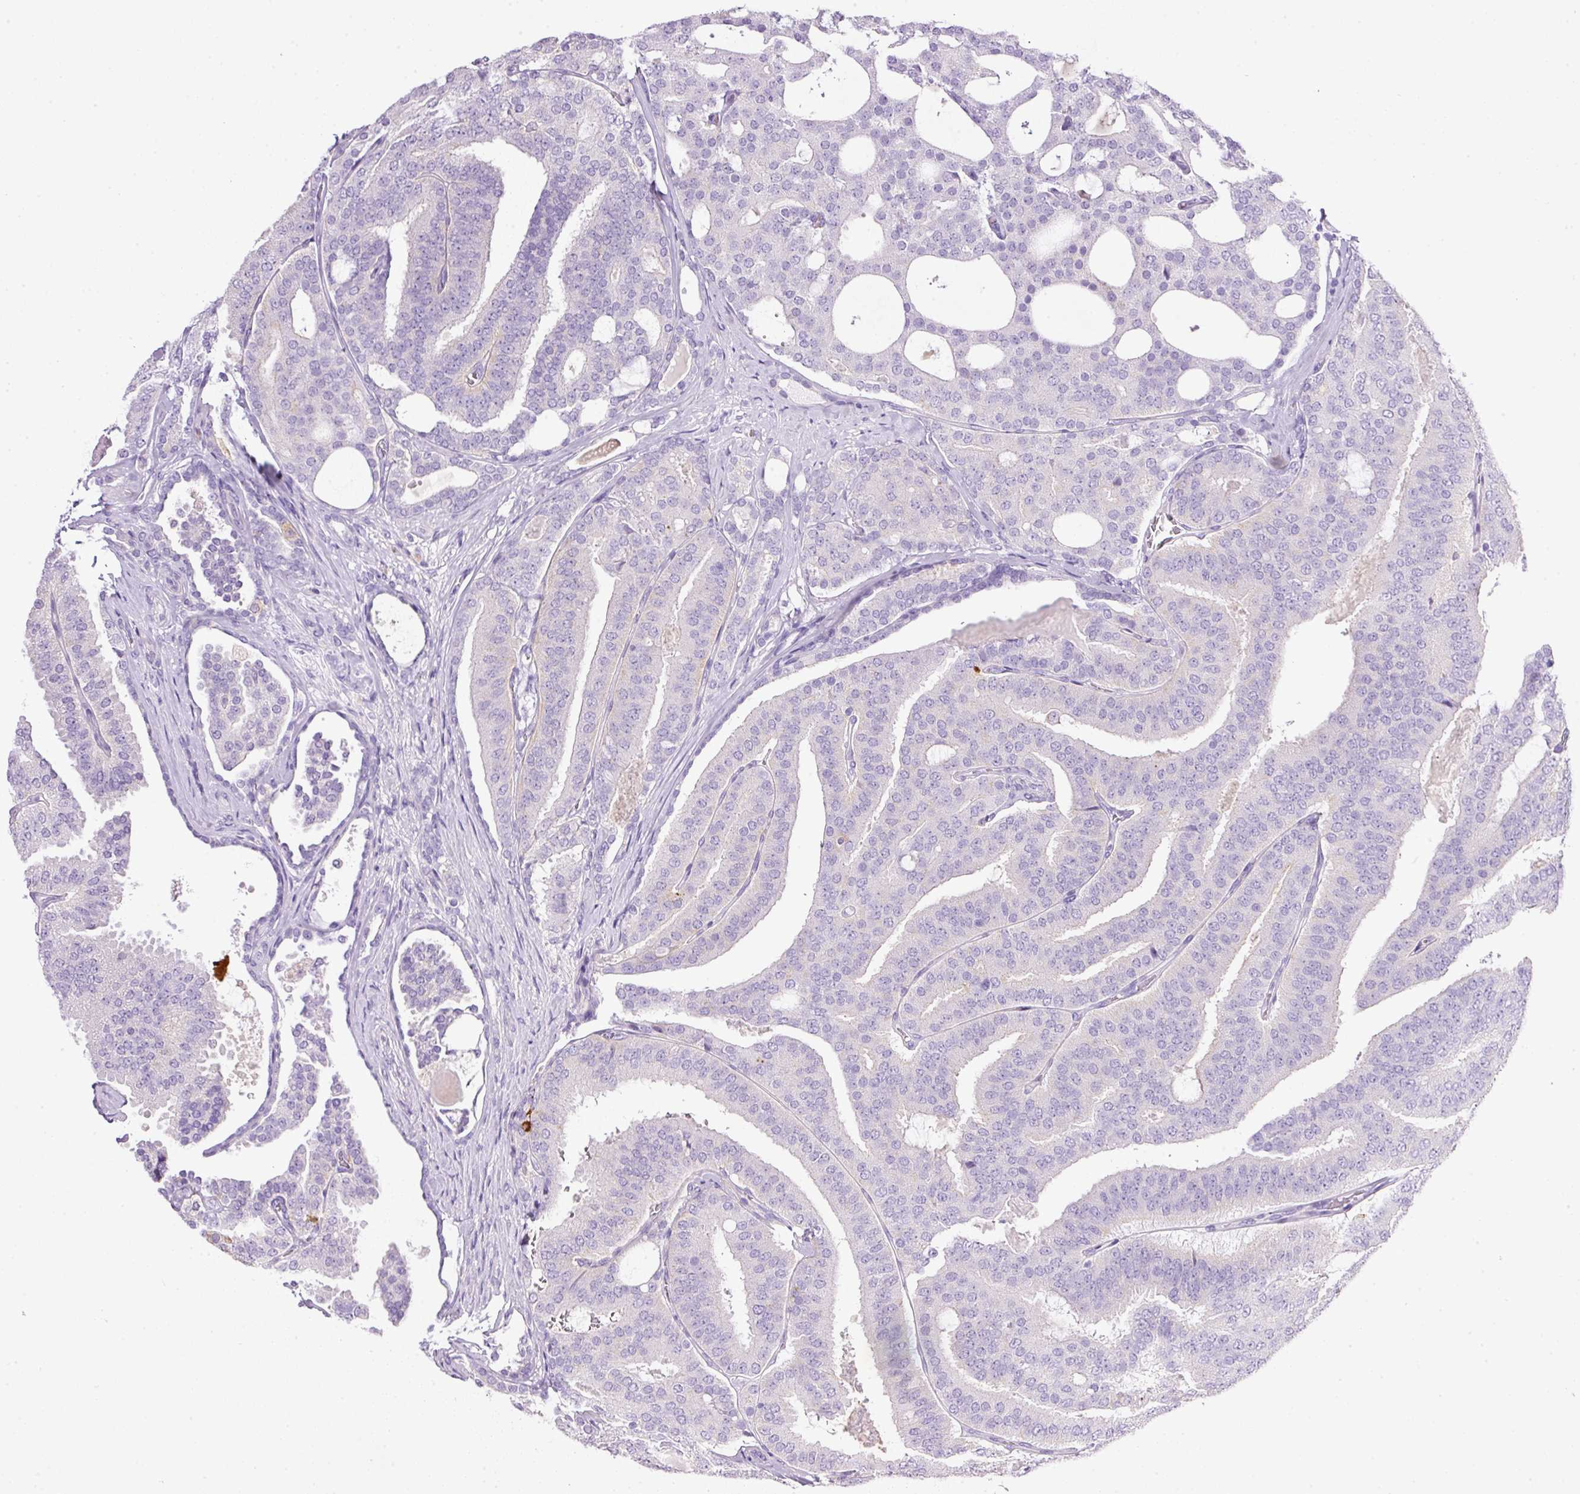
{"staining": {"intensity": "moderate", "quantity": "<25%", "location": "cytoplasmic/membranous"}, "tissue": "prostate cancer", "cell_type": "Tumor cells", "image_type": "cancer", "snomed": [{"axis": "morphology", "description": "Adenocarcinoma, High grade"}, {"axis": "topography", "description": "Prostate"}], "caption": "Adenocarcinoma (high-grade) (prostate) stained with immunohistochemistry displays moderate cytoplasmic/membranous staining in approximately <25% of tumor cells.", "gene": "BSND", "patient": {"sex": "male", "age": 65}}